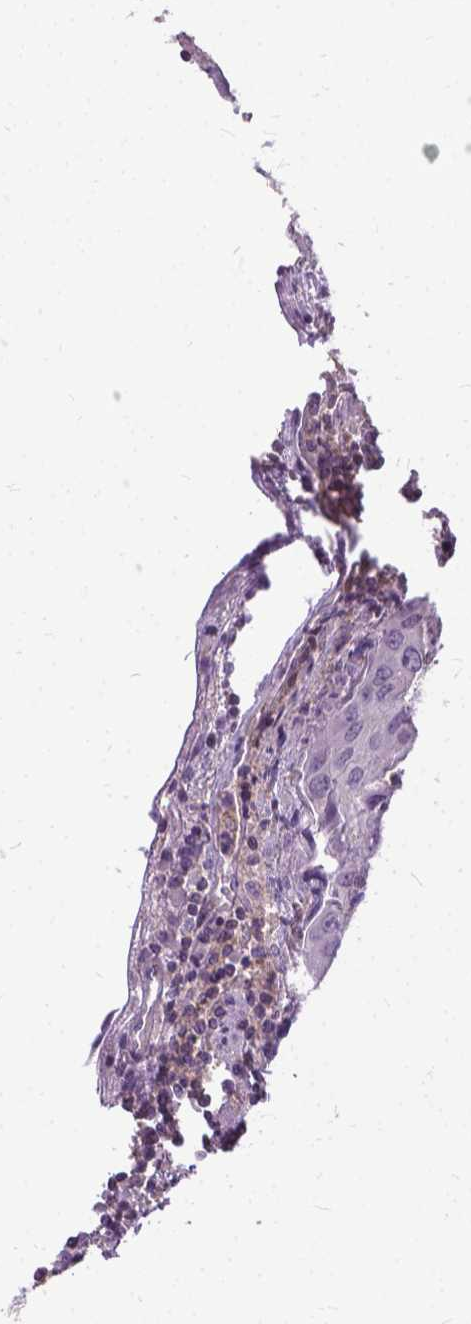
{"staining": {"intensity": "negative", "quantity": "none", "location": "none"}, "tissue": "urothelial cancer", "cell_type": "Tumor cells", "image_type": "cancer", "snomed": [{"axis": "morphology", "description": "Urothelial carcinoma, High grade"}, {"axis": "topography", "description": "Urinary bladder"}], "caption": "IHC histopathology image of urothelial carcinoma (high-grade) stained for a protein (brown), which demonstrates no staining in tumor cells.", "gene": "JAK3", "patient": {"sex": "female", "age": 85}}